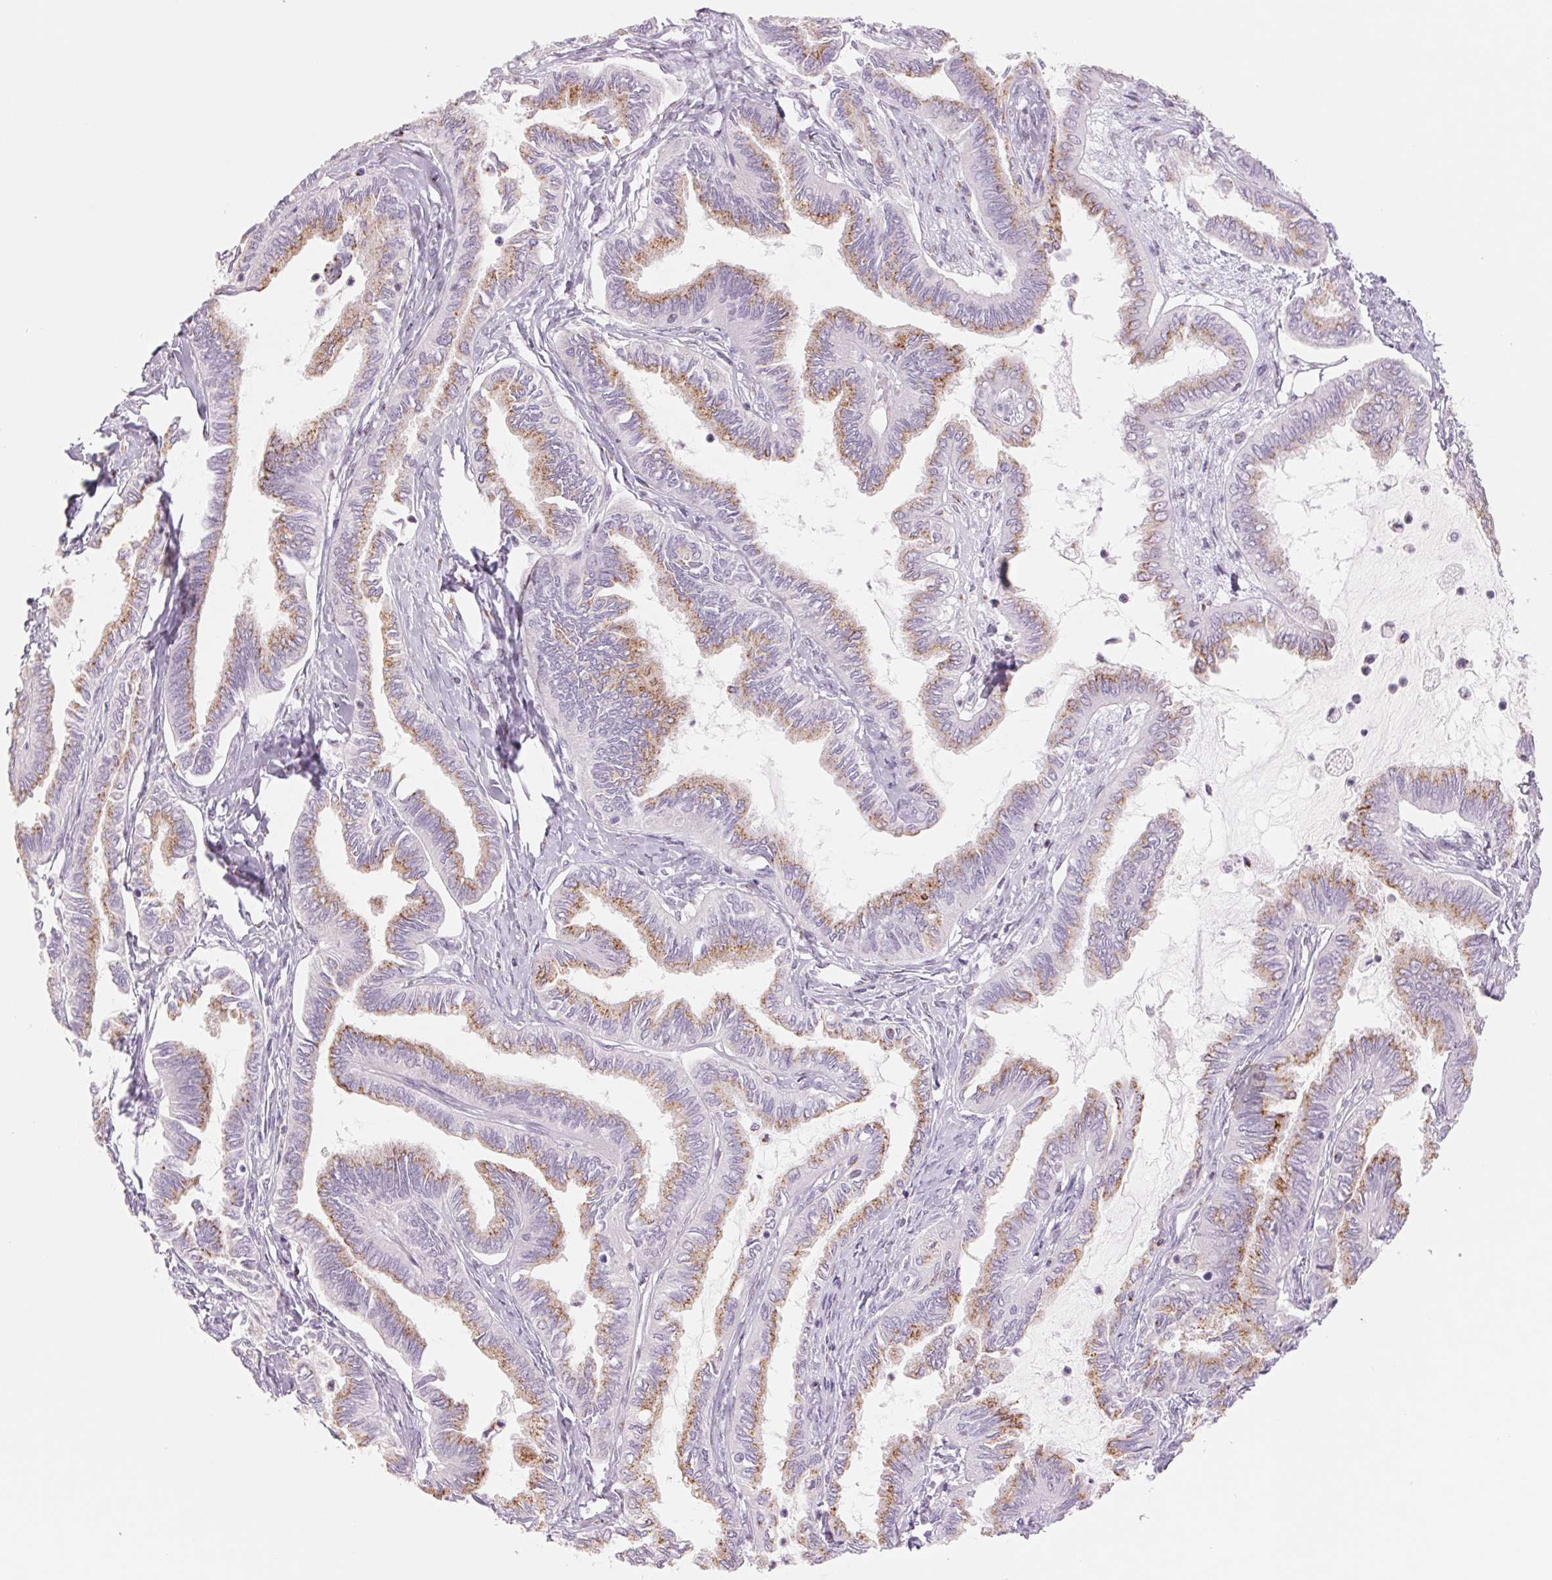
{"staining": {"intensity": "moderate", "quantity": ">75%", "location": "cytoplasmic/membranous"}, "tissue": "ovarian cancer", "cell_type": "Tumor cells", "image_type": "cancer", "snomed": [{"axis": "morphology", "description": "Carcinoma, endometroid"}, {"axis": "topography", "description": "Ovary"}], "caption": "An image of human endometroid carcinoma (ovarian) stained for a protein demonstrates moderate cytoplasmic/membranous brown staining in tumor cells.", "gene": "GALNT7", "patient": {"sex": "female", "age": 70}}